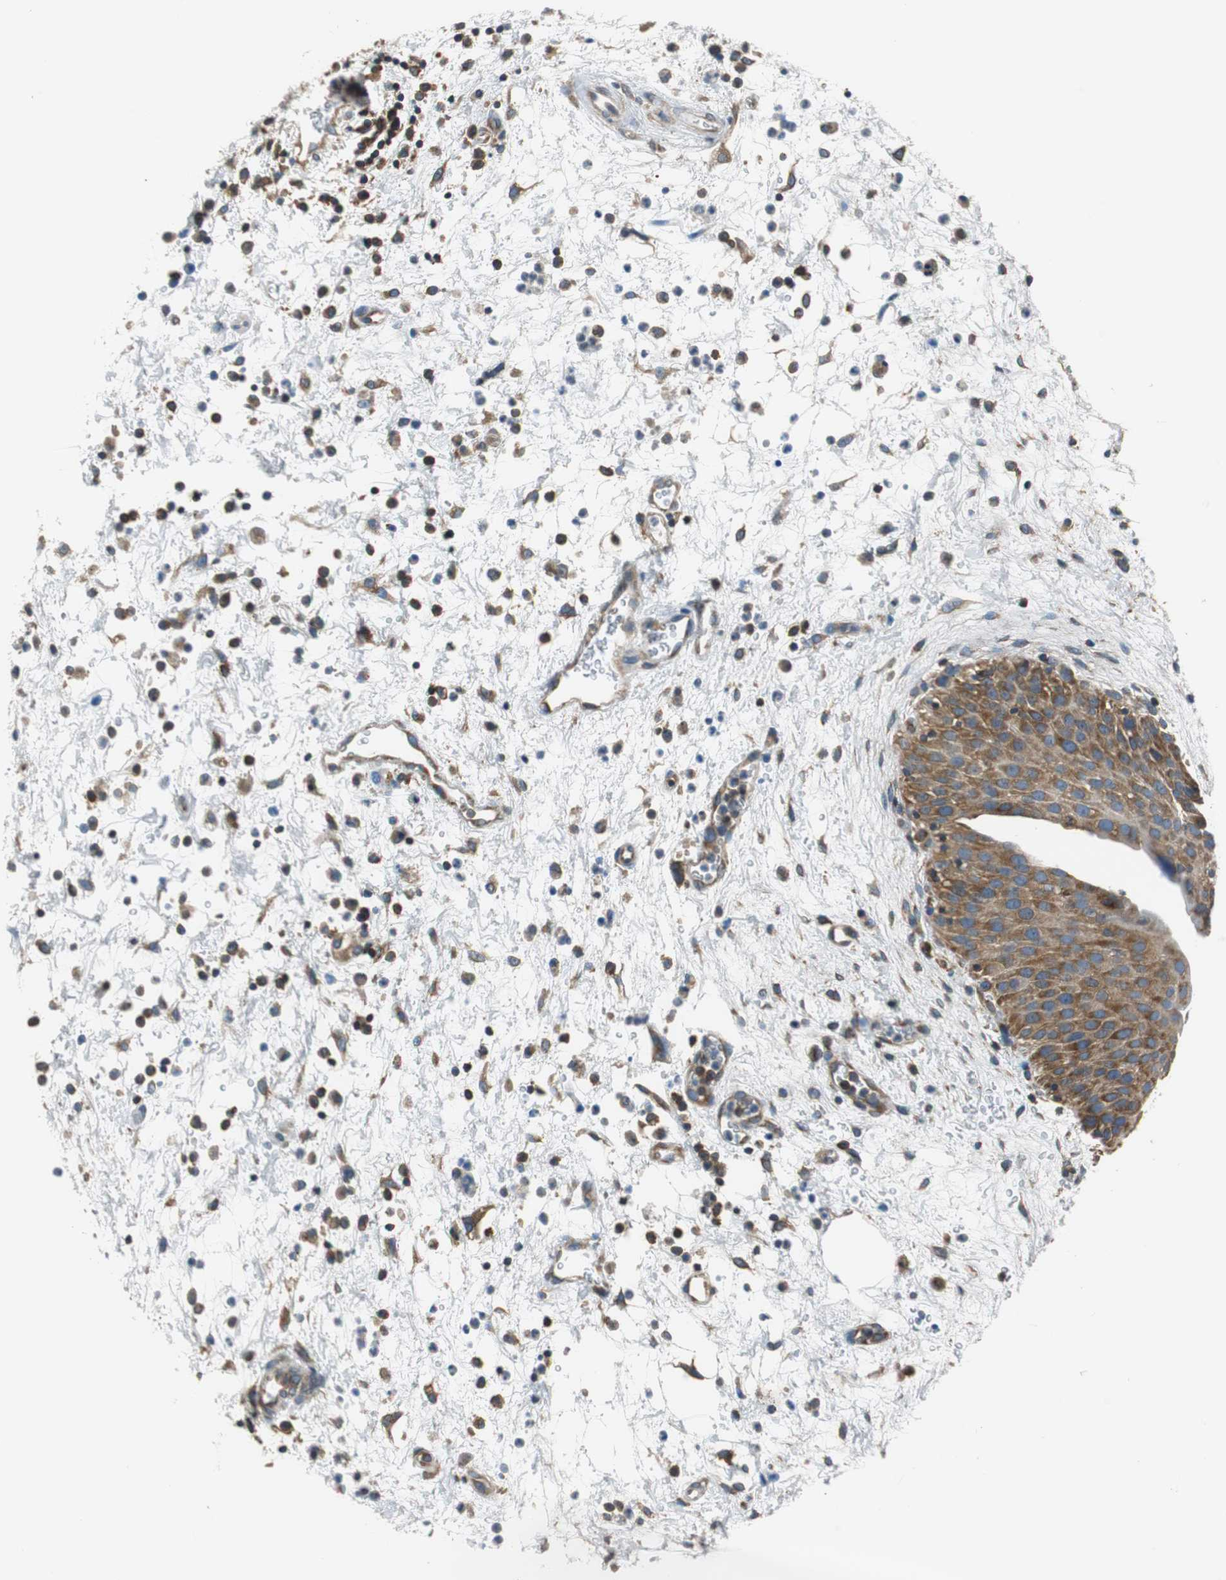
{"staining": {"intensity": "moderate", "quantity": ">75%", "location": "cytoplasmic/membranous"}, "tissue": "urinary bladder", "cell_type": "Urothelial cells", "image_type": "normal", "snomed": [{"axis": "morphology", "description": "Normal tissue, NOS"}, {"axis": "morphology", "description": "Dysplasia, NOS"}, {"axis": "topography", "description": "Urinary bladder"}], "caption": "Urinary bladder stained for a protein shows moderate cytoplasmic/membranous positivity in urothelial cells. (IHC, brightfield microscopy, high magnification).", "gene": "CNOT3", "patient": {"sex": "male", "age": 35}}